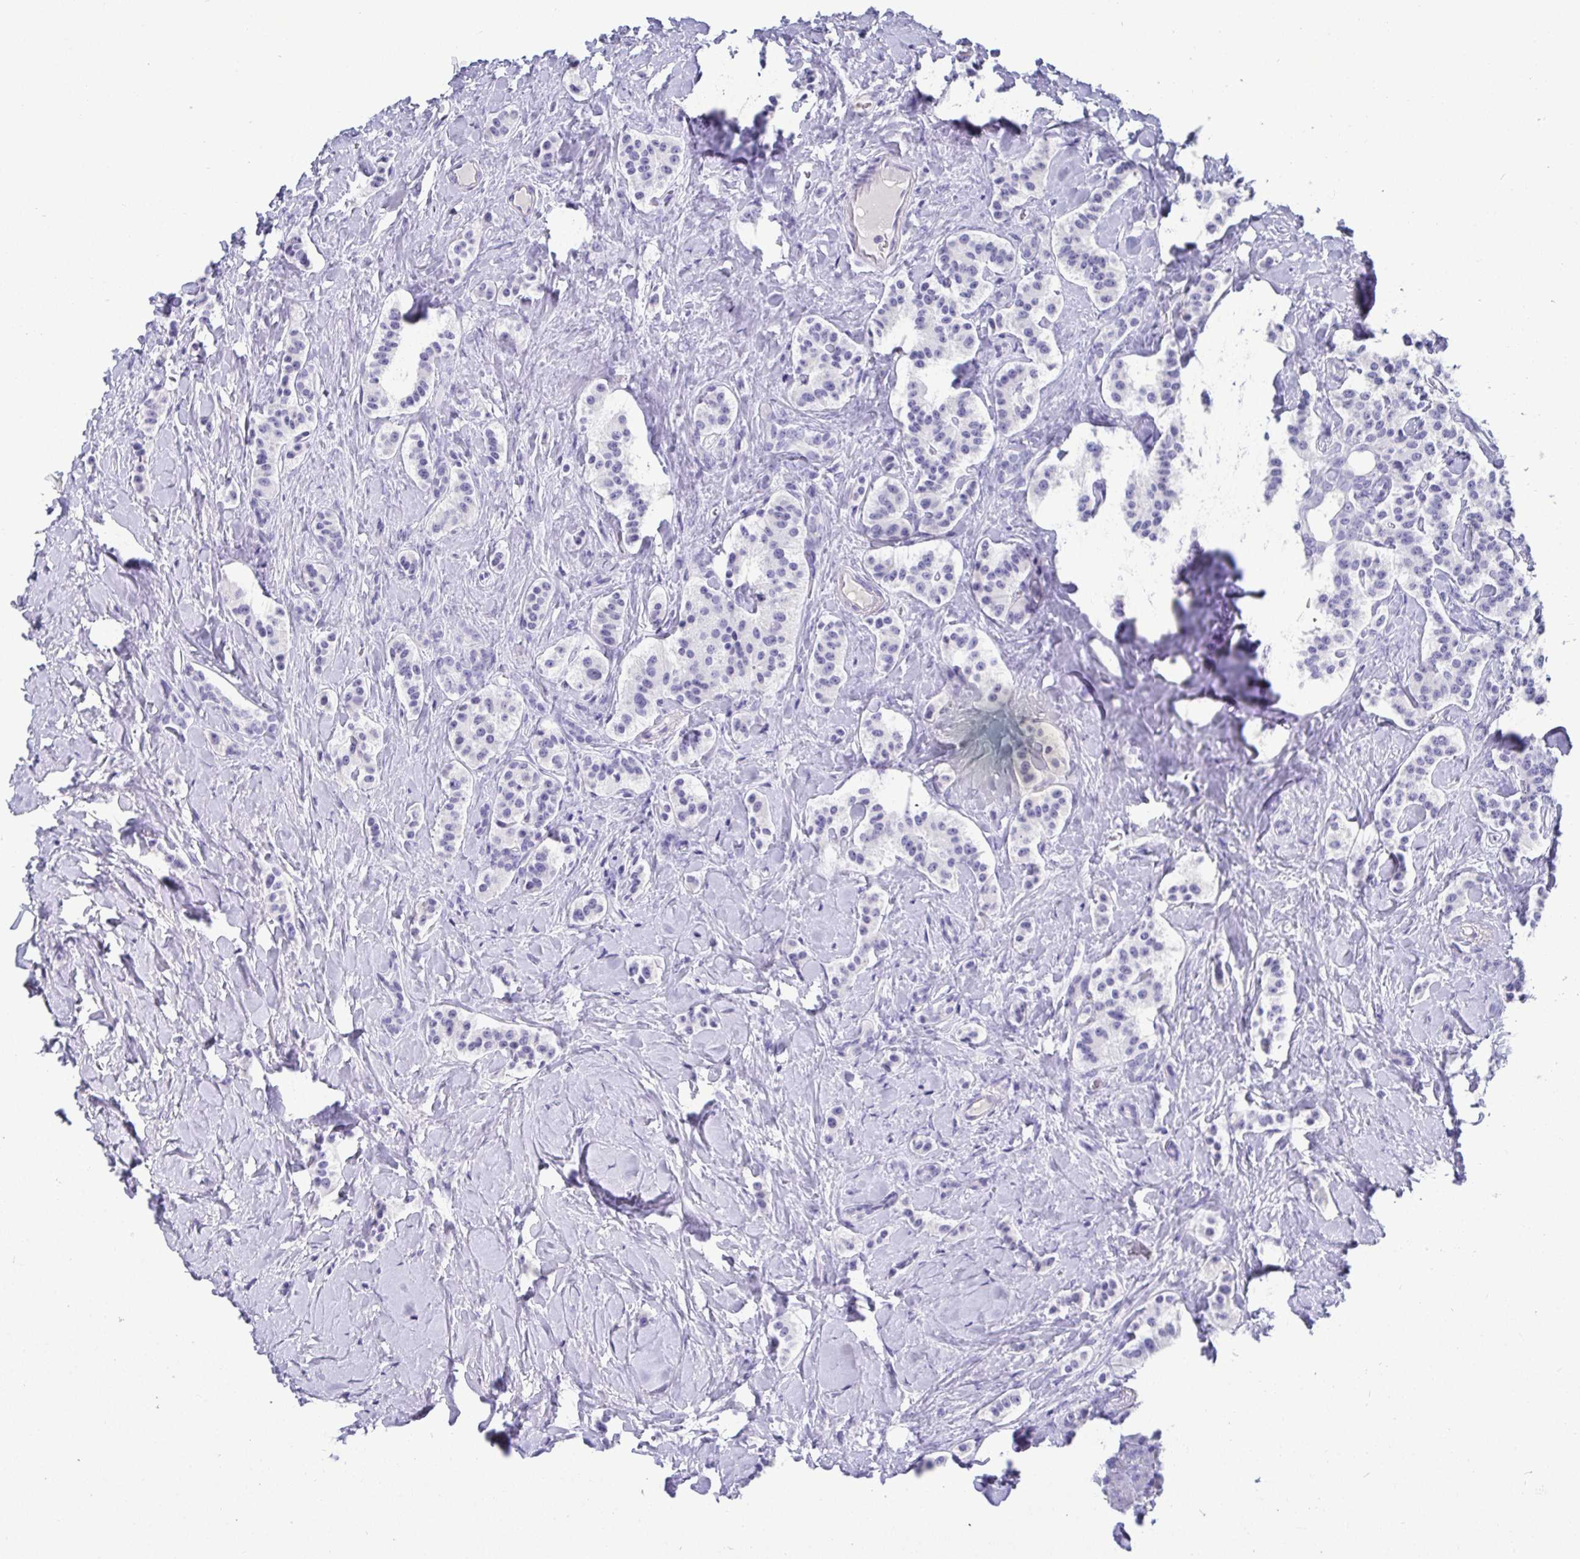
{"staining": {"intensity": "negative", "quantity": "none", "location": "none"}, "tissue": "carcinoid", "cell_type": "Tumor cells", "image_type": "cancer", "snomed": [{"axis": "morphology", "description": "Normal tissue, NOS"}, {"axis": "morphology", "description": "Carcinoid, malignant, NOS"}, {"axis": "topography", "description": "Pancreas"}], "caption": "This is an immunohistochemistry (IHC) image of human malignant carcinoid. There is no expression in tumor cells.", "gene": "TMEM241", "patient": {"sex": "male", "age": 36}}